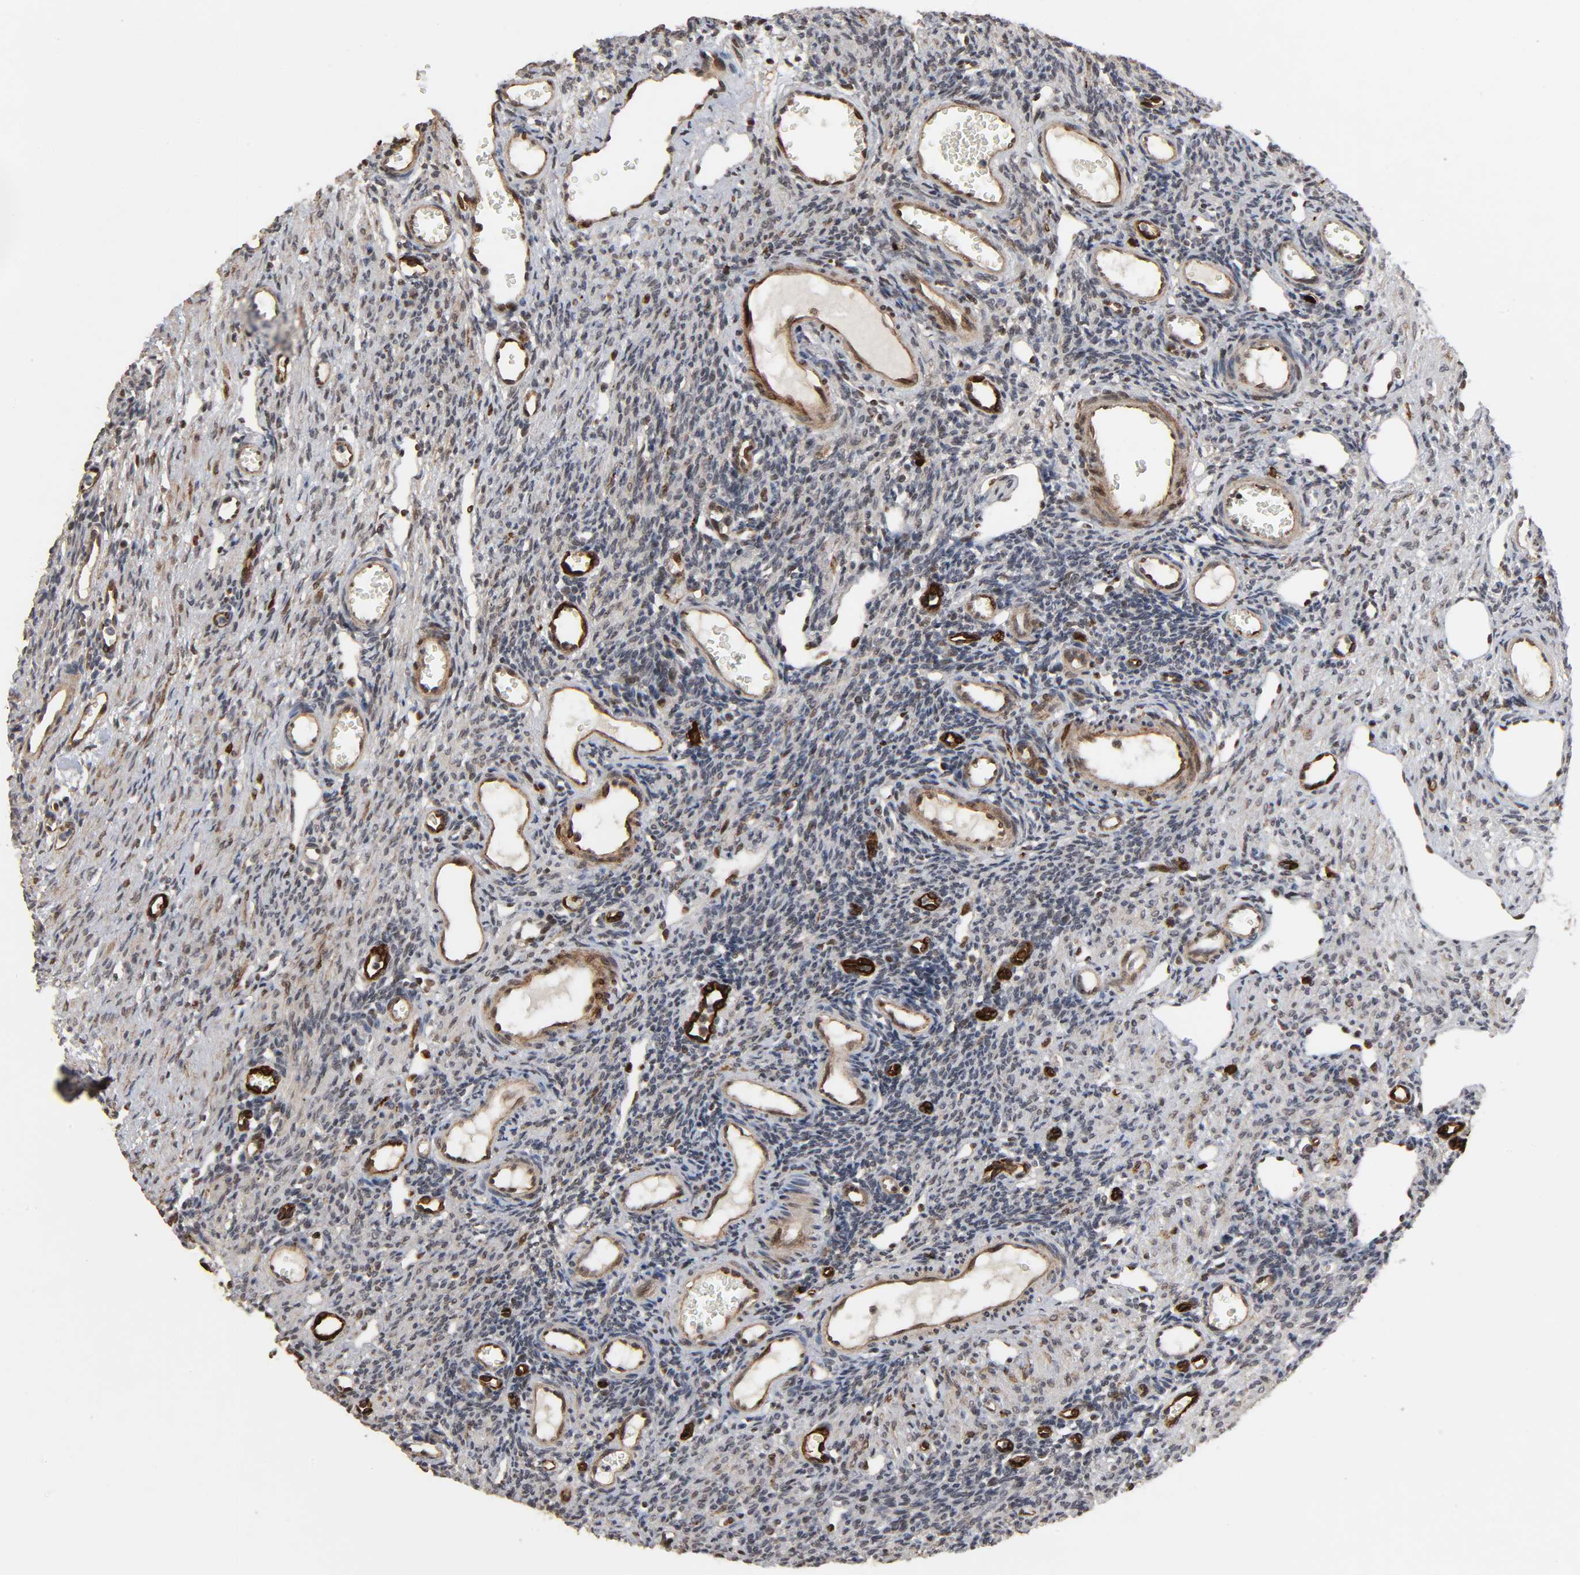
{"staining": {"intensity": "moderate", "quantity": "25%-75%", "location": "cytoplasmic/membranous,nuclear"}, "tissue": "ovary", "cell_type": "Follicle cells", "image_type": "normal", "snomed": [{"axis": "morphology", "description": "Normal tissue, NOS"}, {"axis": "topography", "description": "Ovary"}], "caption": "IHC staining of unremarkable ovary, which exhibits medium levels of moderate cytoplasmic/membranous,nuclear expression in about 25%-75% of follicle cells indicating moderate cytoplasmic/membranous,nuclear protein positivity. The staining was performed using DAB (brown) for protein detection and nuclei were counterstained in hematoxylin (blue).", "gene": "AHNAK2", "patient": {"sex": "female", "age": 33}}